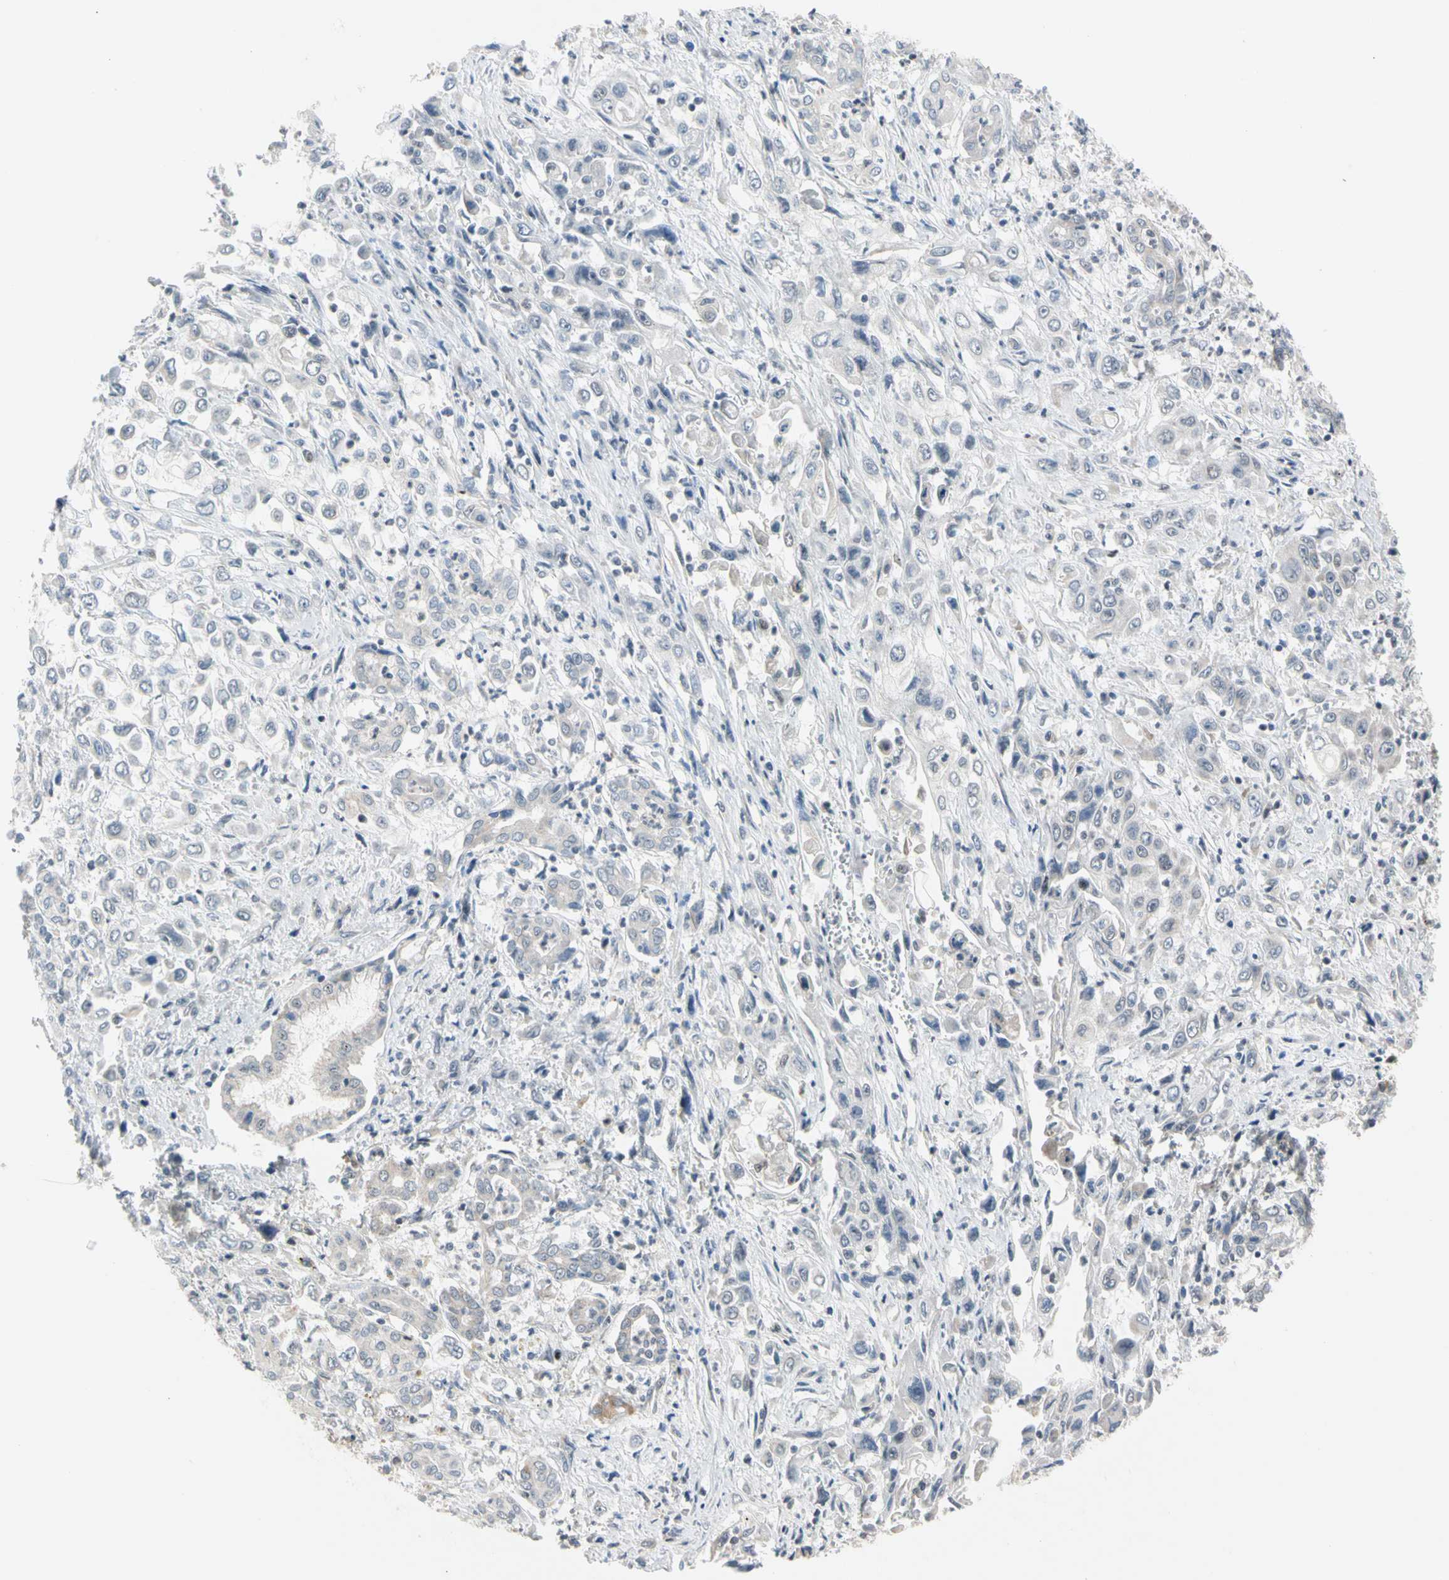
{"staining": {"intensity": "weak", "quantity": "<25%", "location": "cytoplasmic/membranous,nuclear"}, "tissue": "pancreatic cancer", "cell_type": "Tumor cells", "image_type": "cancer", "snomed": [{"axis": "morphology", "description": "Adenocarcinoma, NOS"}, {"axis": "topography", "description": "Pancreas"}], "caption": "High power microscopy photomicrograph of an IHC histopathology image of adenocarcinoma (pancreatic), revealing no significant expression in tumor cells.", "gene": "MARK1", "patient": {"sex": "male", "age": 70}}